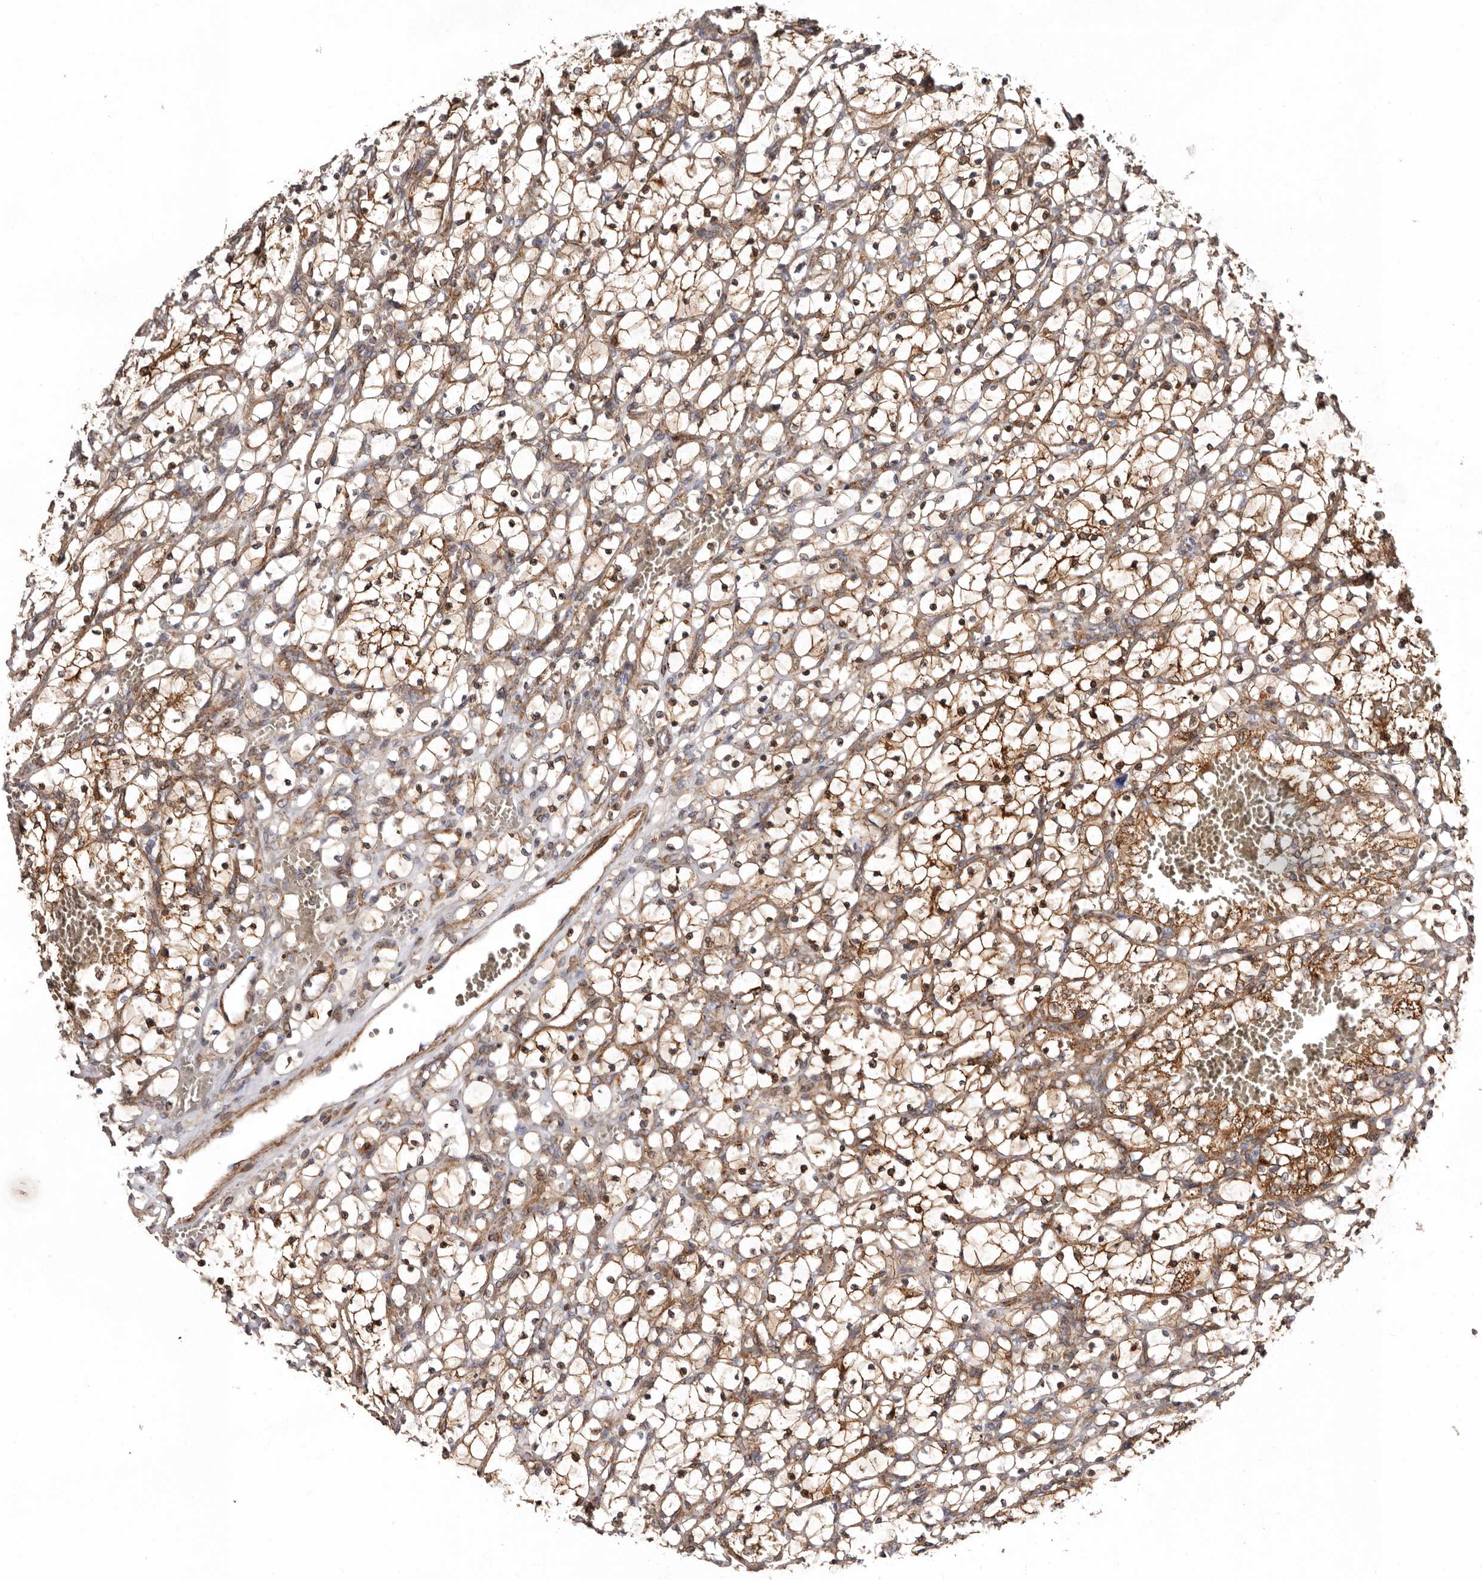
{"staining": {"intensity": "moderate", "quantity": ">75%", "location": "cytoplasmic/membranous,nuclear"}, "tissue": "renal cancer", "cell_type": "Tumor cells", "image_type": "cancer", "snomed": [{"axis": "morphology", "description": "Adenocarcinoma, NOS"}, {"axis": "topography", "description": "Kidney"}], "caption": "This histopathology image reveals IHC staining of human renal cancer, with medium moderate cytoplasmic/membranous and nuclear positivity in approximately >75% of tumor cells.", "gene": "PROKR1", "patient": {"sex": "female", "age": 69}}